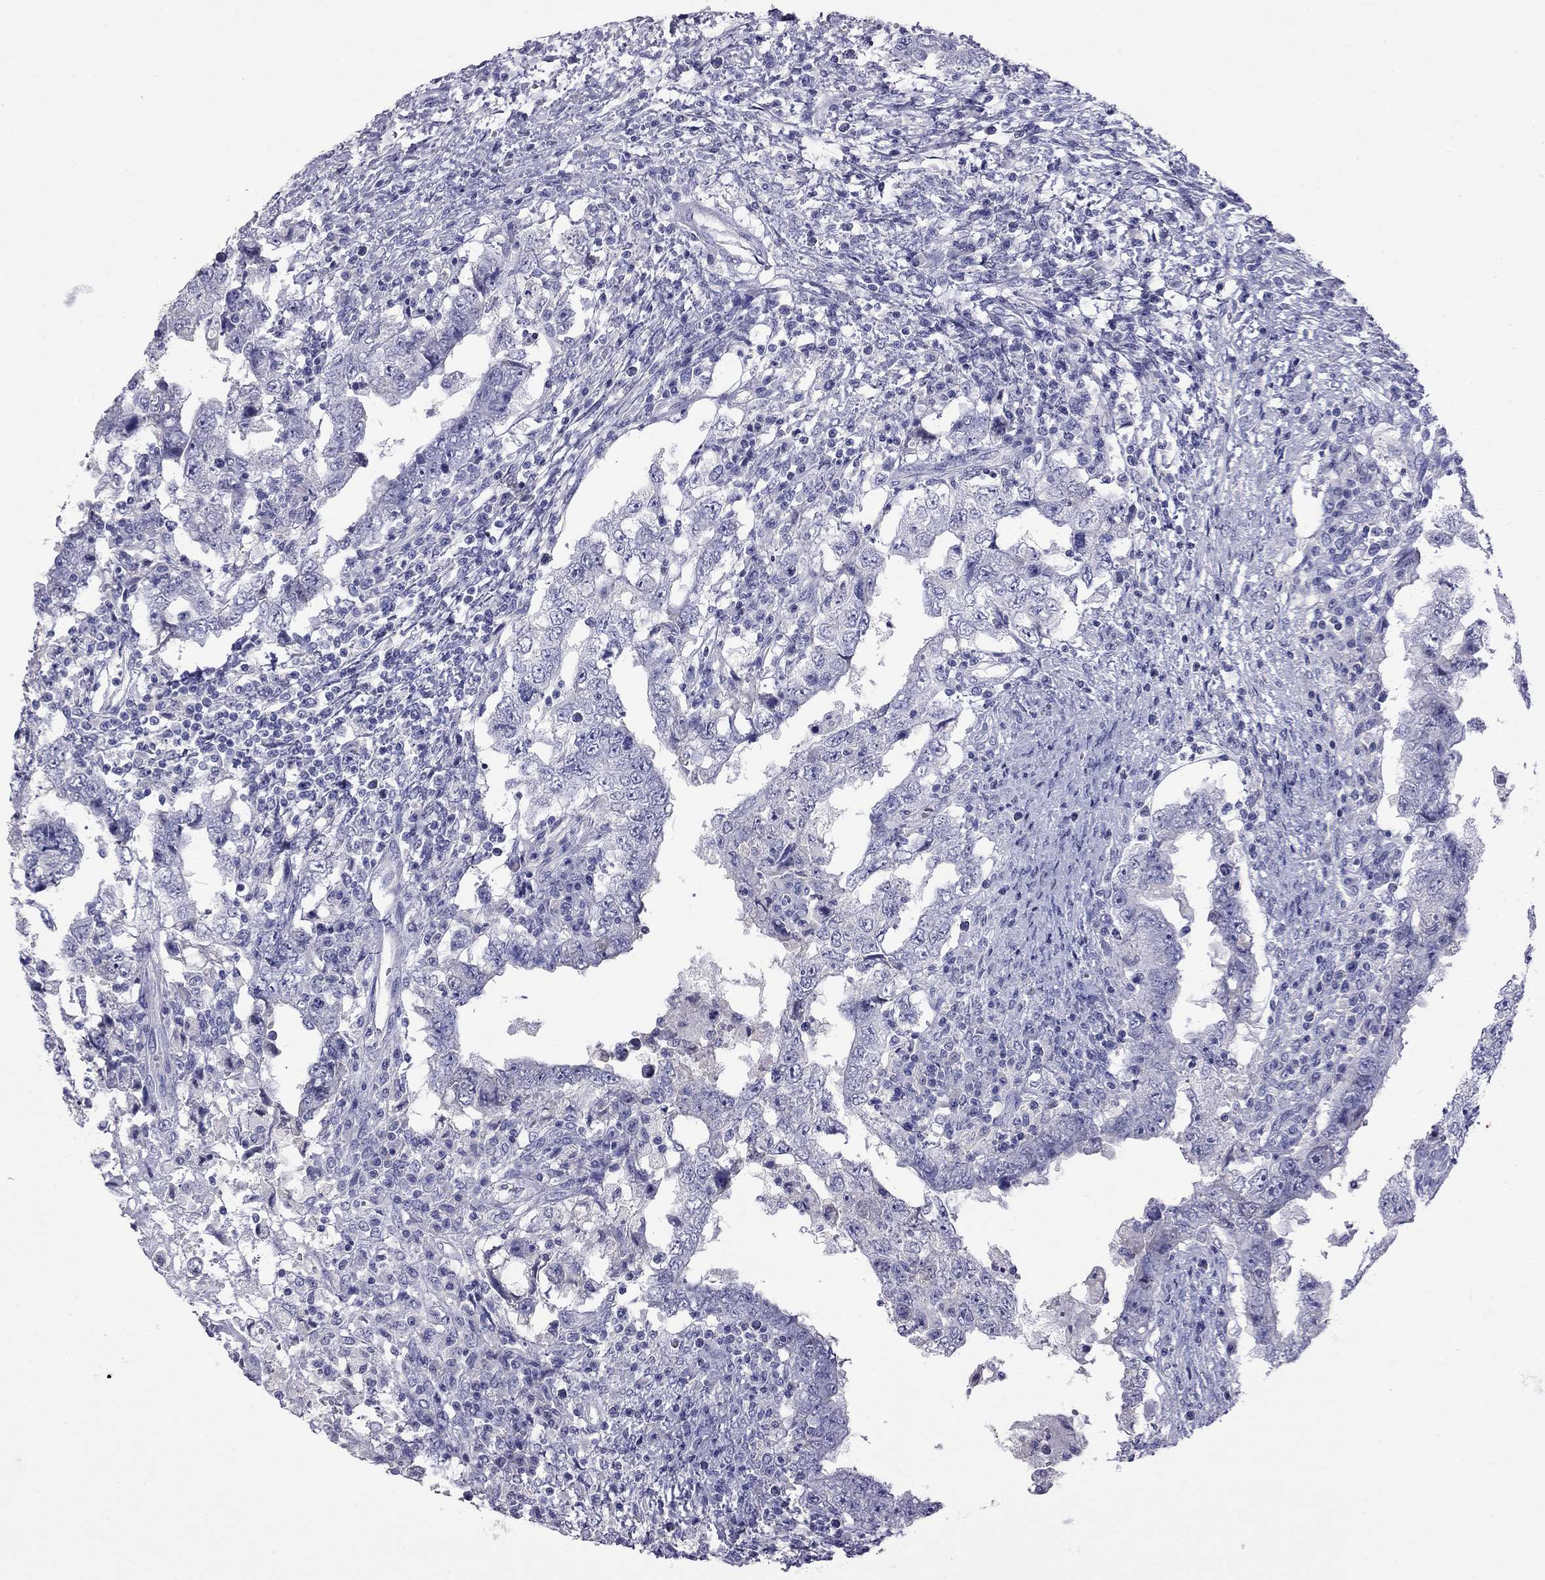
{"staining": {"intensity": "negative", "quantity": "none", "location": "none"}, "tissue": "testis cancer", "cell_type": "Tumor cells", "image_type": "cancer", "snomed": [{"axis": "morphology", "description": "Carcinoma, Embryonal, NOS"}, {"axis": "topography", "description": "Testis"}], "caption": "Tumor cells show no significant staining in testis embryonal carcinoma.", "gene": "CFAP91", "patient": {"sex": "male", "age": 26}}